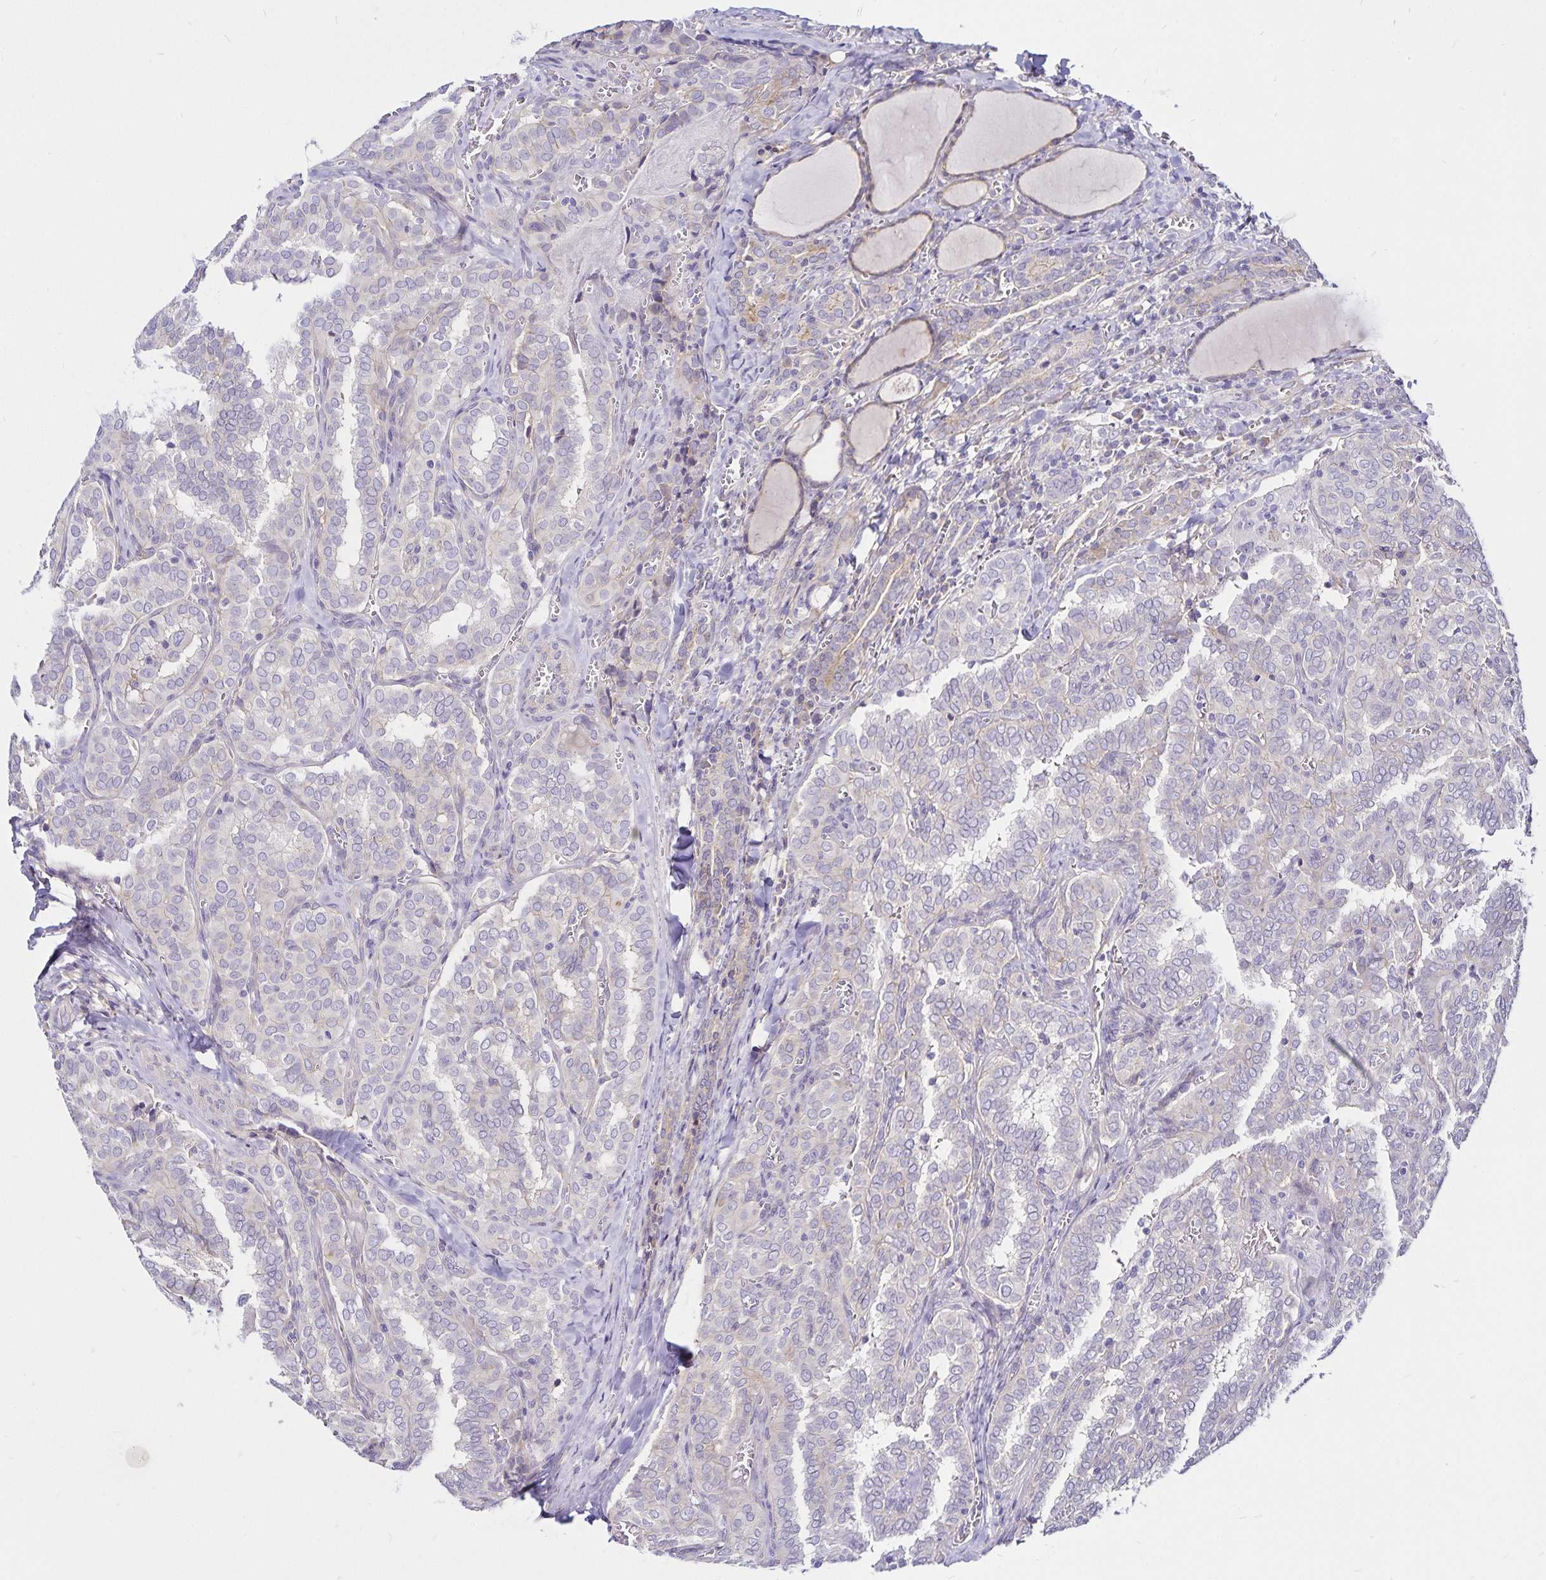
{"staining": {"intensity": "negative", "quantity": "none", "location": "none"}, "tissue": "thyroid cancer", "cell_type": "Tumor cells", "image_type": "cancer", "snomed": [{"axis": "morphology", "description": "Papillary adenocarcinoma, NOS"}, {"axis": "topography", "description": "Thyroid gland"}], "caption": "Immunohistochemical staining of human thyroid cancer exhibits no significant expression in tumor cells.", "gene": "GNG12", "patient": {"sex": "female", "age": 30}}